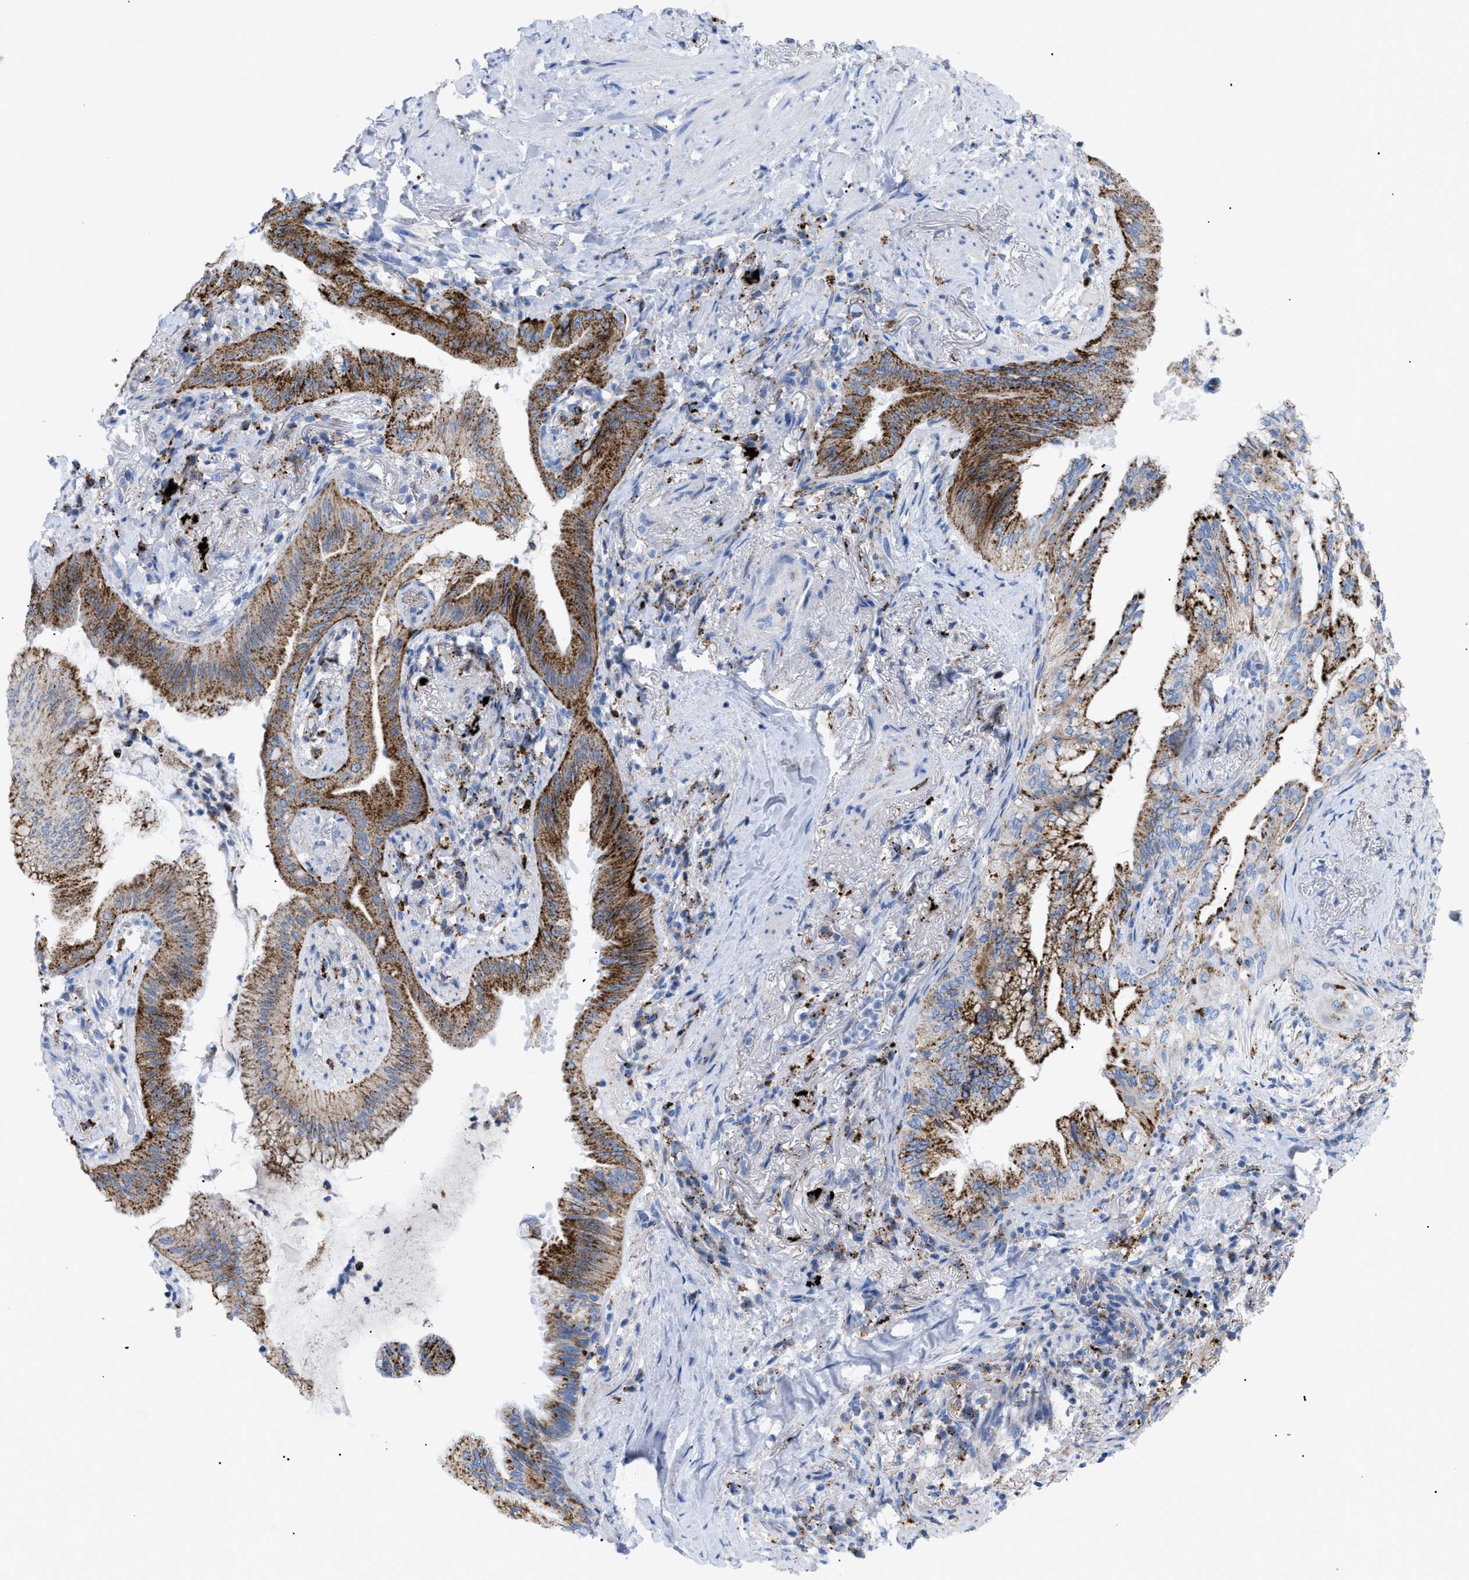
{"staining": {"intensity": "moderate", "quantity": ">75%", "location": "cytoplasmic/membranous"}, "tissue": "lung cancer", "cell_type": "Tumor cells", "image_type": "cancer", "snomed": [{"axis": "morphology", "description": "Normal tissue, NOS"}, {"axis": "morphology", "description": "Adenocarcinoma, NOS"}, {"axis": "topography", "description": "Bronchus"}, {"axis": "topography", "description": "Lung"}], "caption": "Protein expression analysis of human lung cancer reveals moderate cytoplasmic/membranous expression in approximately >75% of tumor cells.", "gene": "DRAM2", "patient": {"sex": "female", "age": 70}}